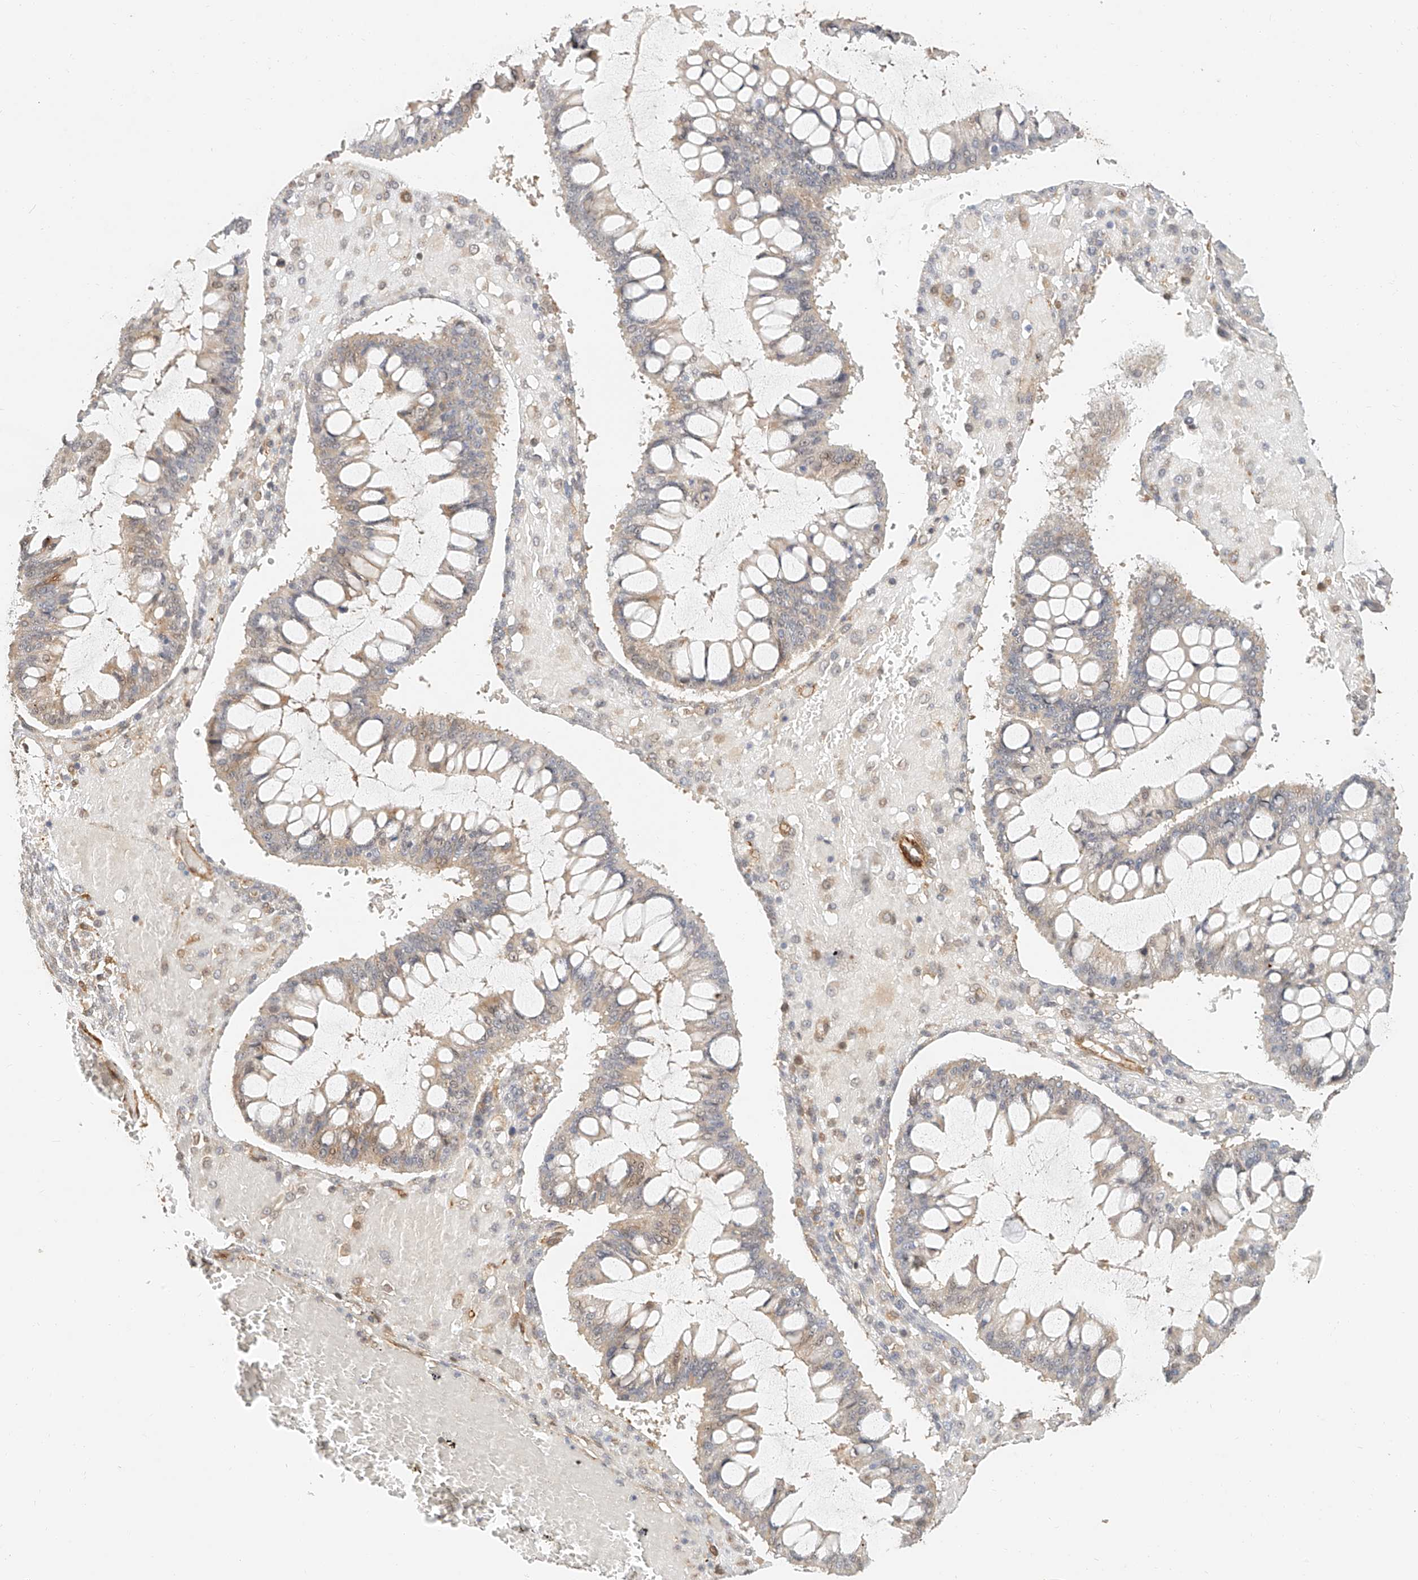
{"staining": {"intensity": "weak", "quantity": "25%-75%", "location": "cytoplasmic/membranous"}, "tissue": "ovarian cancer", "cell_type": "Tumor cells", "image_type": "cancer", "snomed": [{"axis": "morphology", "description": "Cystadenocarcinoma, mucinous, NOS"}, {"axis": "topography", "description": "Ovary"}], "caption": "Protein expression analysis of human ovarian mucinous cystadenocarcinoma reveals weak cytoplasmic/membranous staining in approximately 25%-75% of tumor cells. (IHC, brightfield microscopy, high magnification).", "gene": "NAP1L1", "patient": {"sex": "female", "age": 73}}